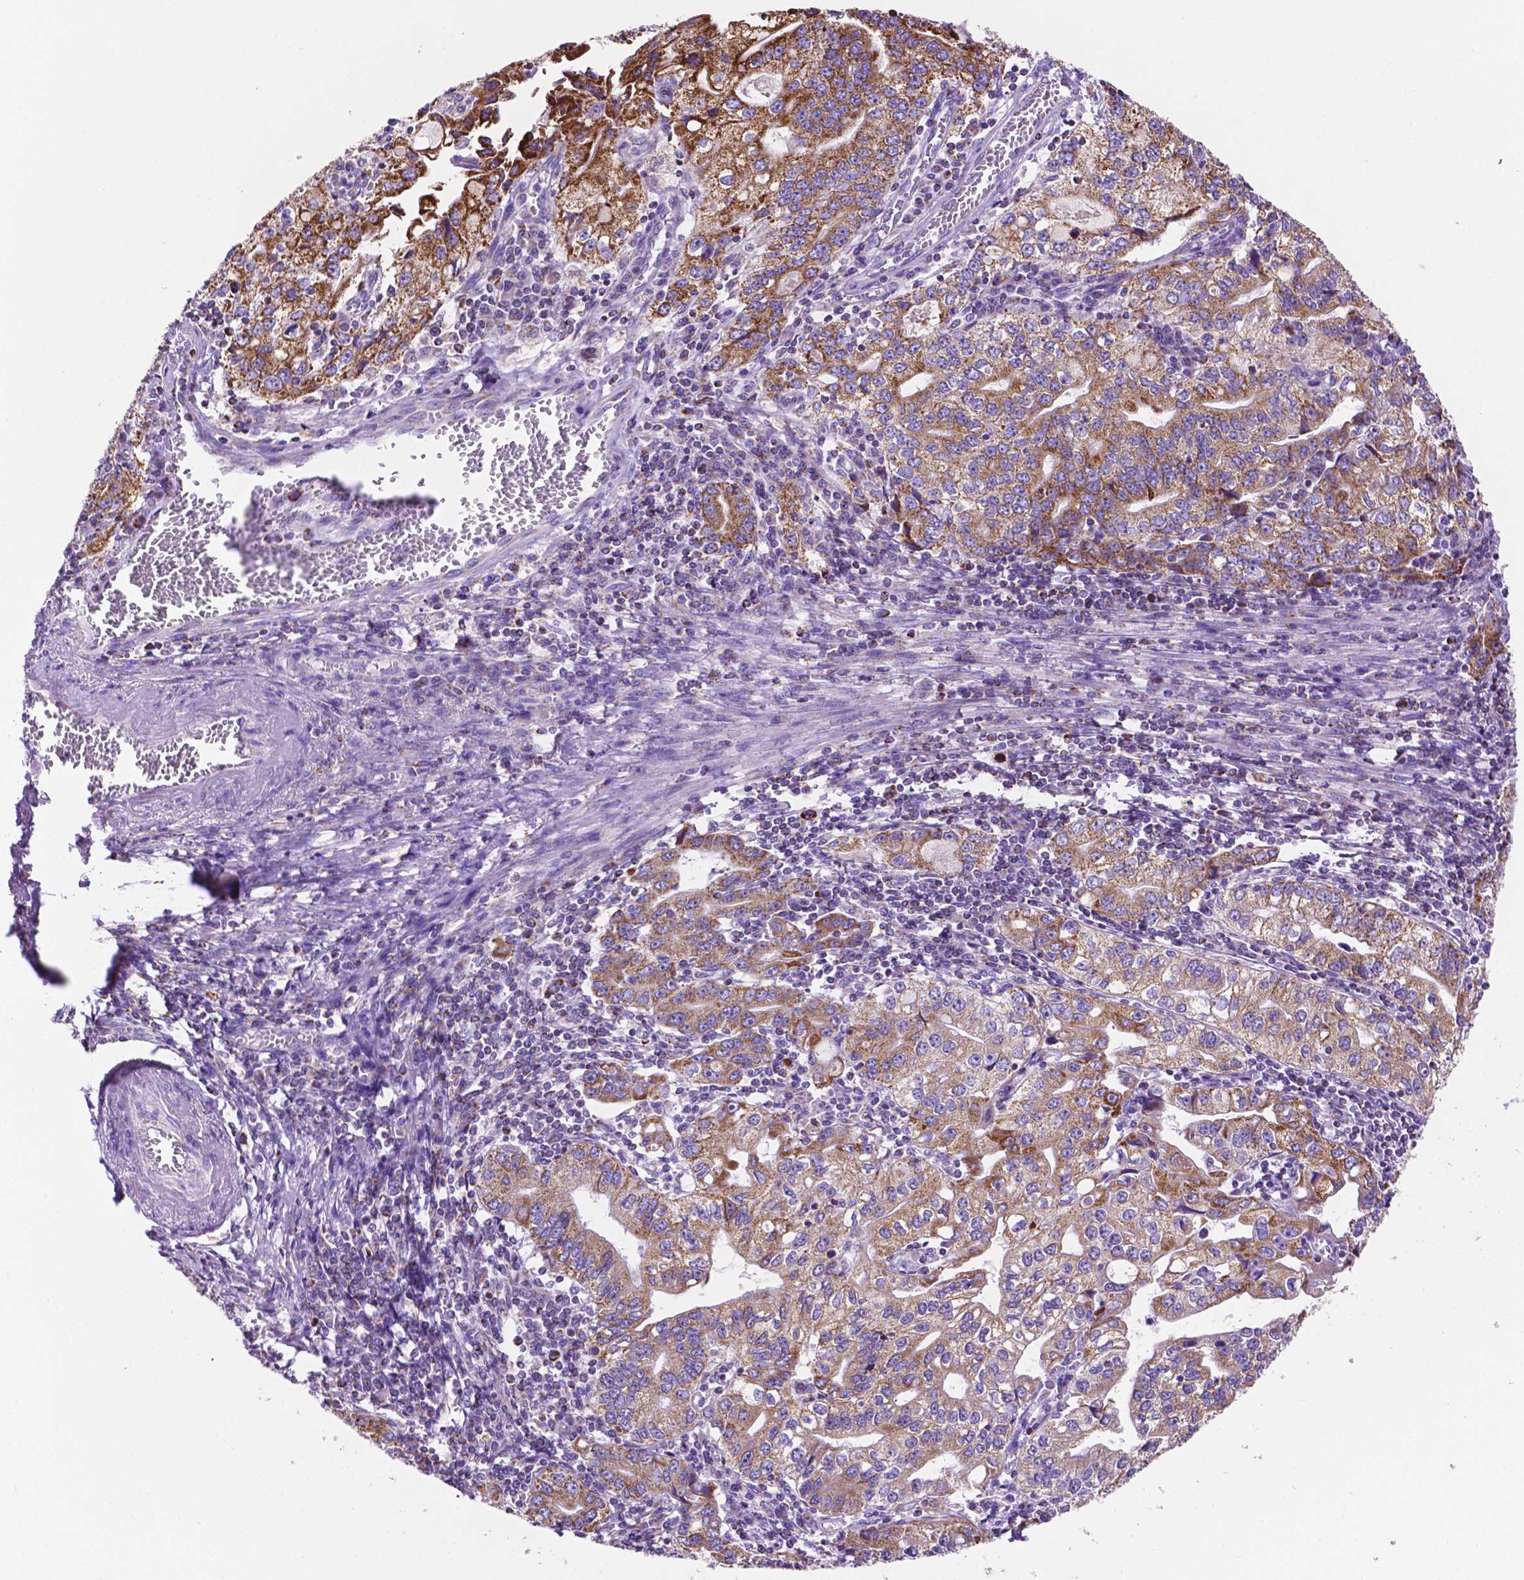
{"staining": {"intensity": "strong", "quantity": ">75%", "location": "cytoplasmic/membranous"}, "tissue": "stomach cancer", "cell_type": "Tumor cells", "image_type": "cancer", "snomed": [{"axis": "morphology", "description": "Adenocarcinoma, NOS"}, {"axis": "topography", "description": "Stomach, lower"}], "caption": "The photomicrograph shows immunohistochemical staining of adenocarcinoma (stomach). There is strong cytoplasmic/membranous positivity is seen in approximately >75% of tumor cells.", "gene": "GDPD5", "patient": {"sex": "female", "age": 72}}